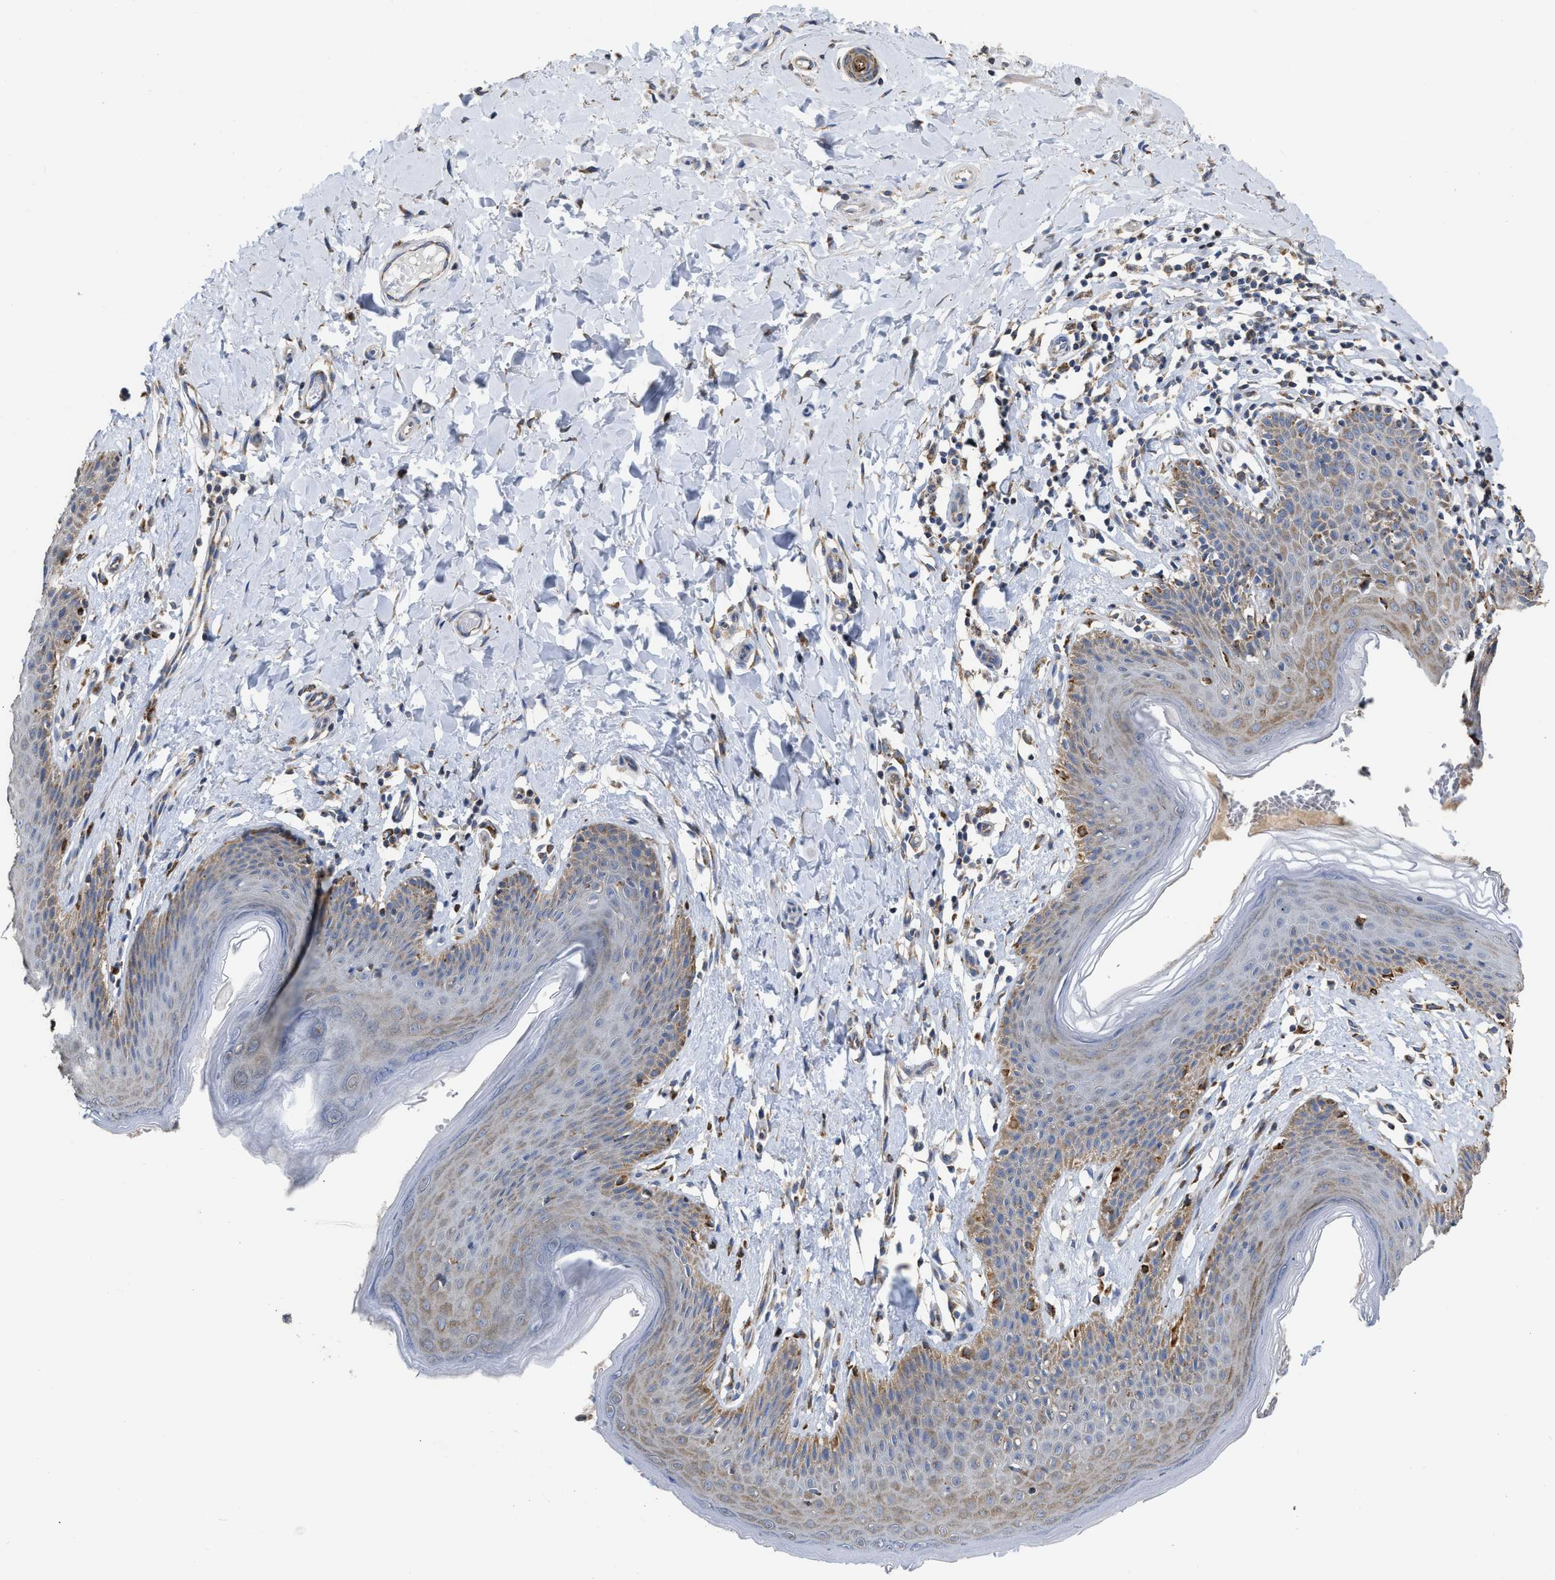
{"staining": {"intensity": "moderate", "quantity": ">75%", "location": "cytoplasmic/membranous"}, "tissue": "skin", "cell_type": "Epidermal cells", "image_type": "normal", "snomed": [{"axis": "morphology", "description": "Normal tissue, NOS"}, {"axis": "topography", "description": "Vulva"}], "caption": "This histopathology image demonstrates unremarkable skin stained with IHC to label a protein in brown. The cytoplasmic/membranous of epidermal cells show moderate positivity for the protein. Nuclei are counter-stained blue.", "gene": "AK2", "patient": {"sex": "female", "age": 66}}